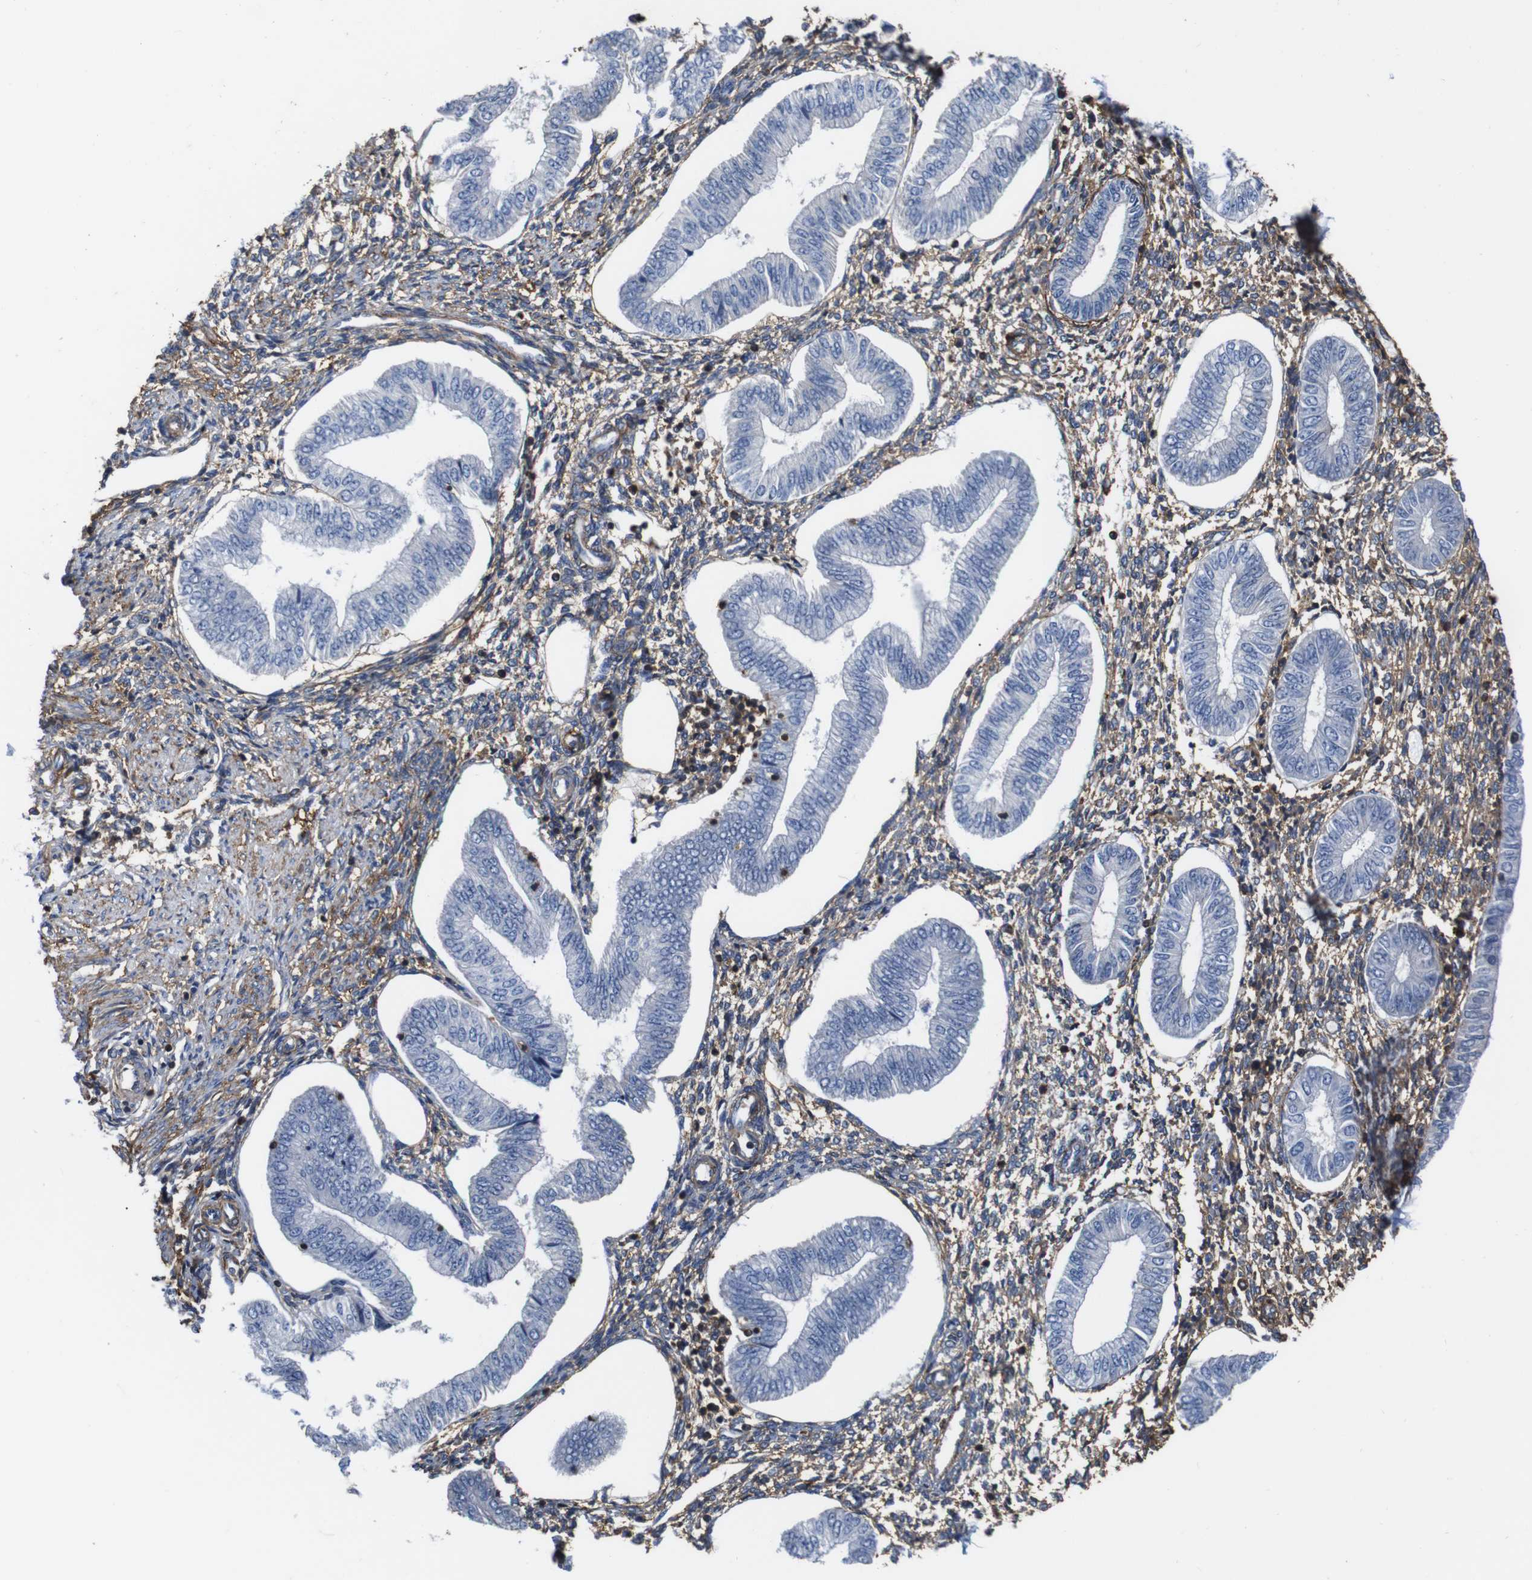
{"staining": {"intensity": "moderate", "quantity": "25%-75%", "location": "cytoplasmic/membranous"}, "tissue": "endometrium", "cell_type": "Cells in endometrial stroma", "image_type": "normal", "snomed": [{"axis": "morphology", "description": "Normal tissue, NOS"}, {"axis": "topography", "description": "Endometrium"}], "caption": "Cells in endometrial stroma exhibit medium levels of moderate cytoplasmic/membranous expression in about 25%-75% of cells in normal endometrium. The protein is shown in brown color, while the nuclei are stained blue.", "gene": "PI4KA", "patient": {"sex": "female", "age": 50}}